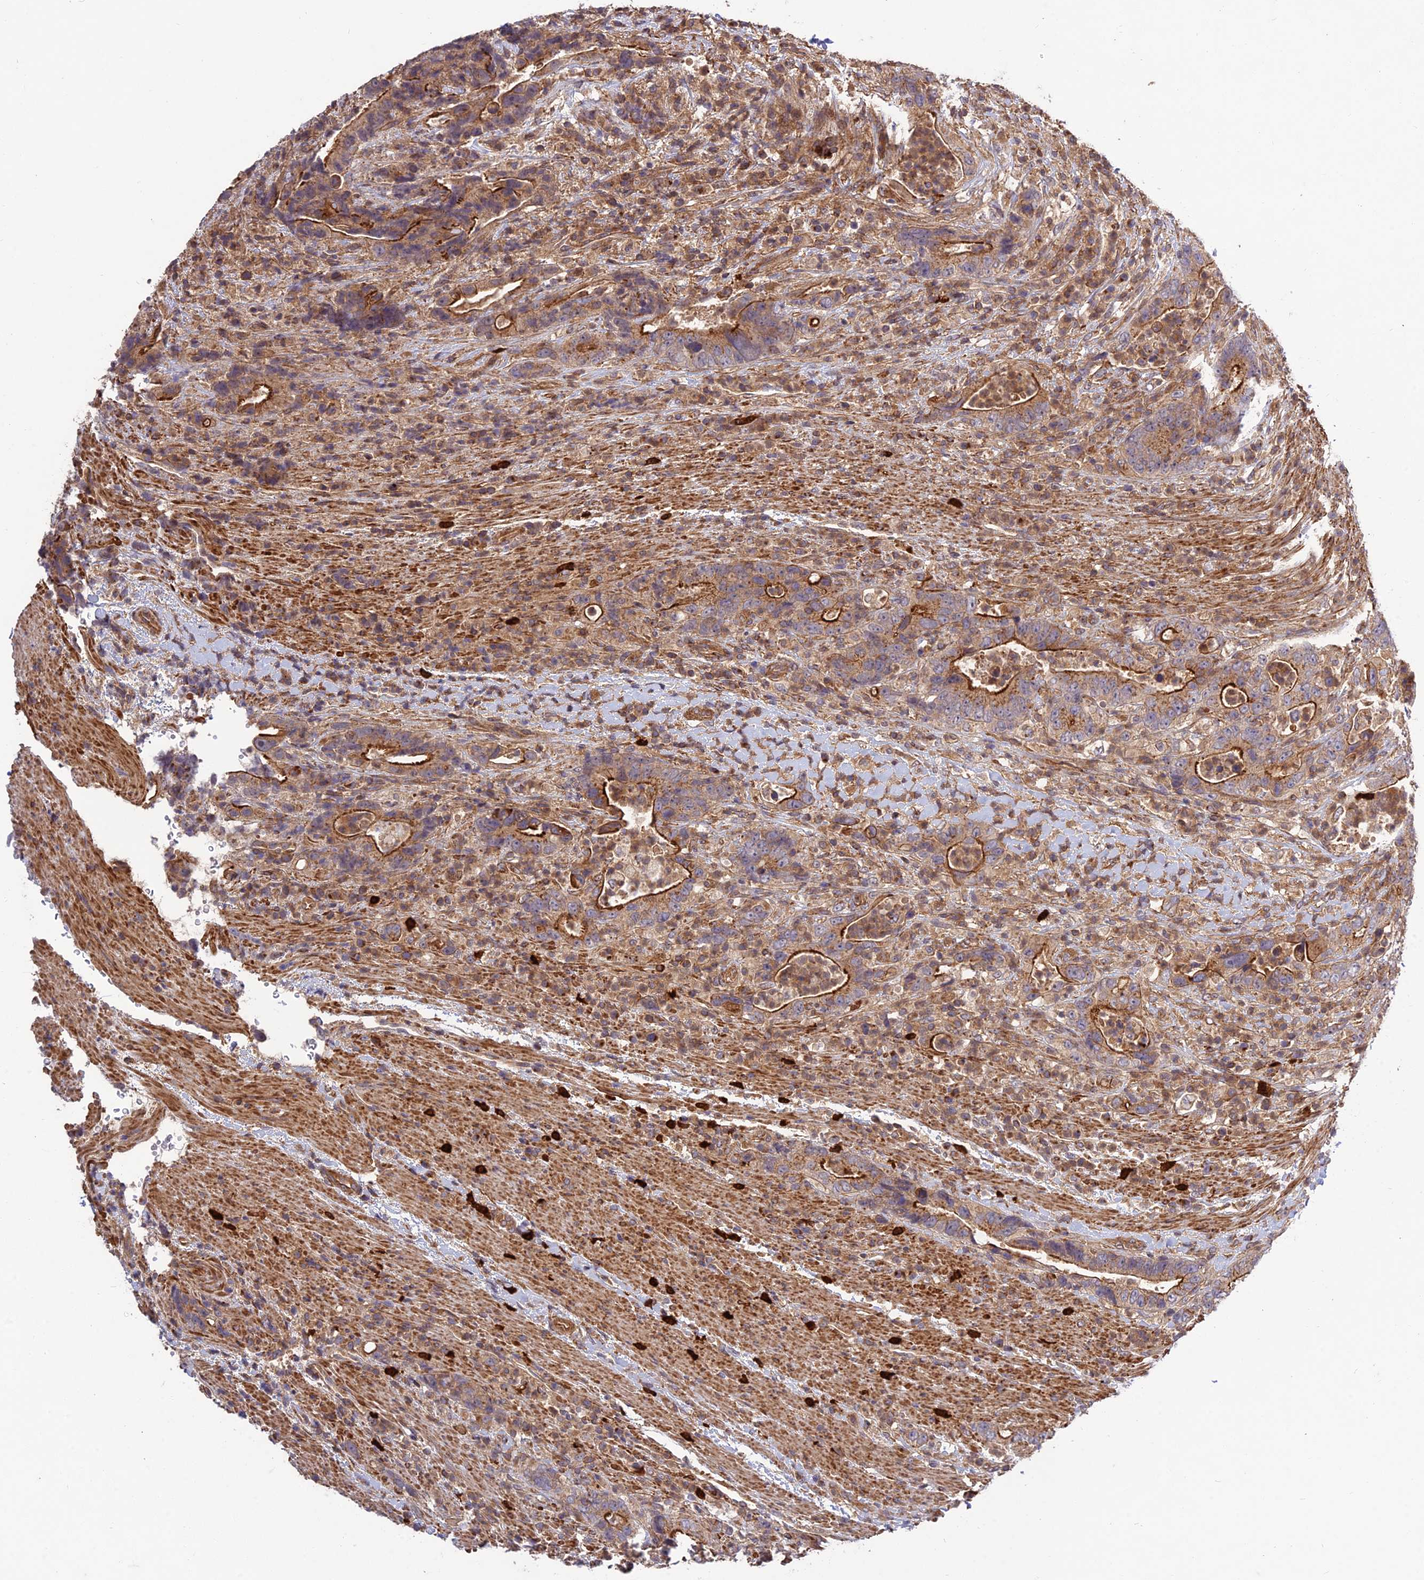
{"staining": {"intensity": "moderate", "quantity": "25%-75%", "location": "cytoplasmic/membranous"}, "tissue": "colorectal cancer", "cell_type": "Tumor cells", "image_type": "cancer", "snomed": [{"axis": "morphology", "description": "Adenocarcinoma, NOS"}, {"axis": "topography", "description": "Colon"}], "caption": "Protein staining of colorectal cancer (adenocarcinoma) tissue displays moderate cytoplasmic/membranous expression in about 25%-75% of tumor cells.", "gene": "TMEM131L", "patient": {"sex": "female", "age": 75}}